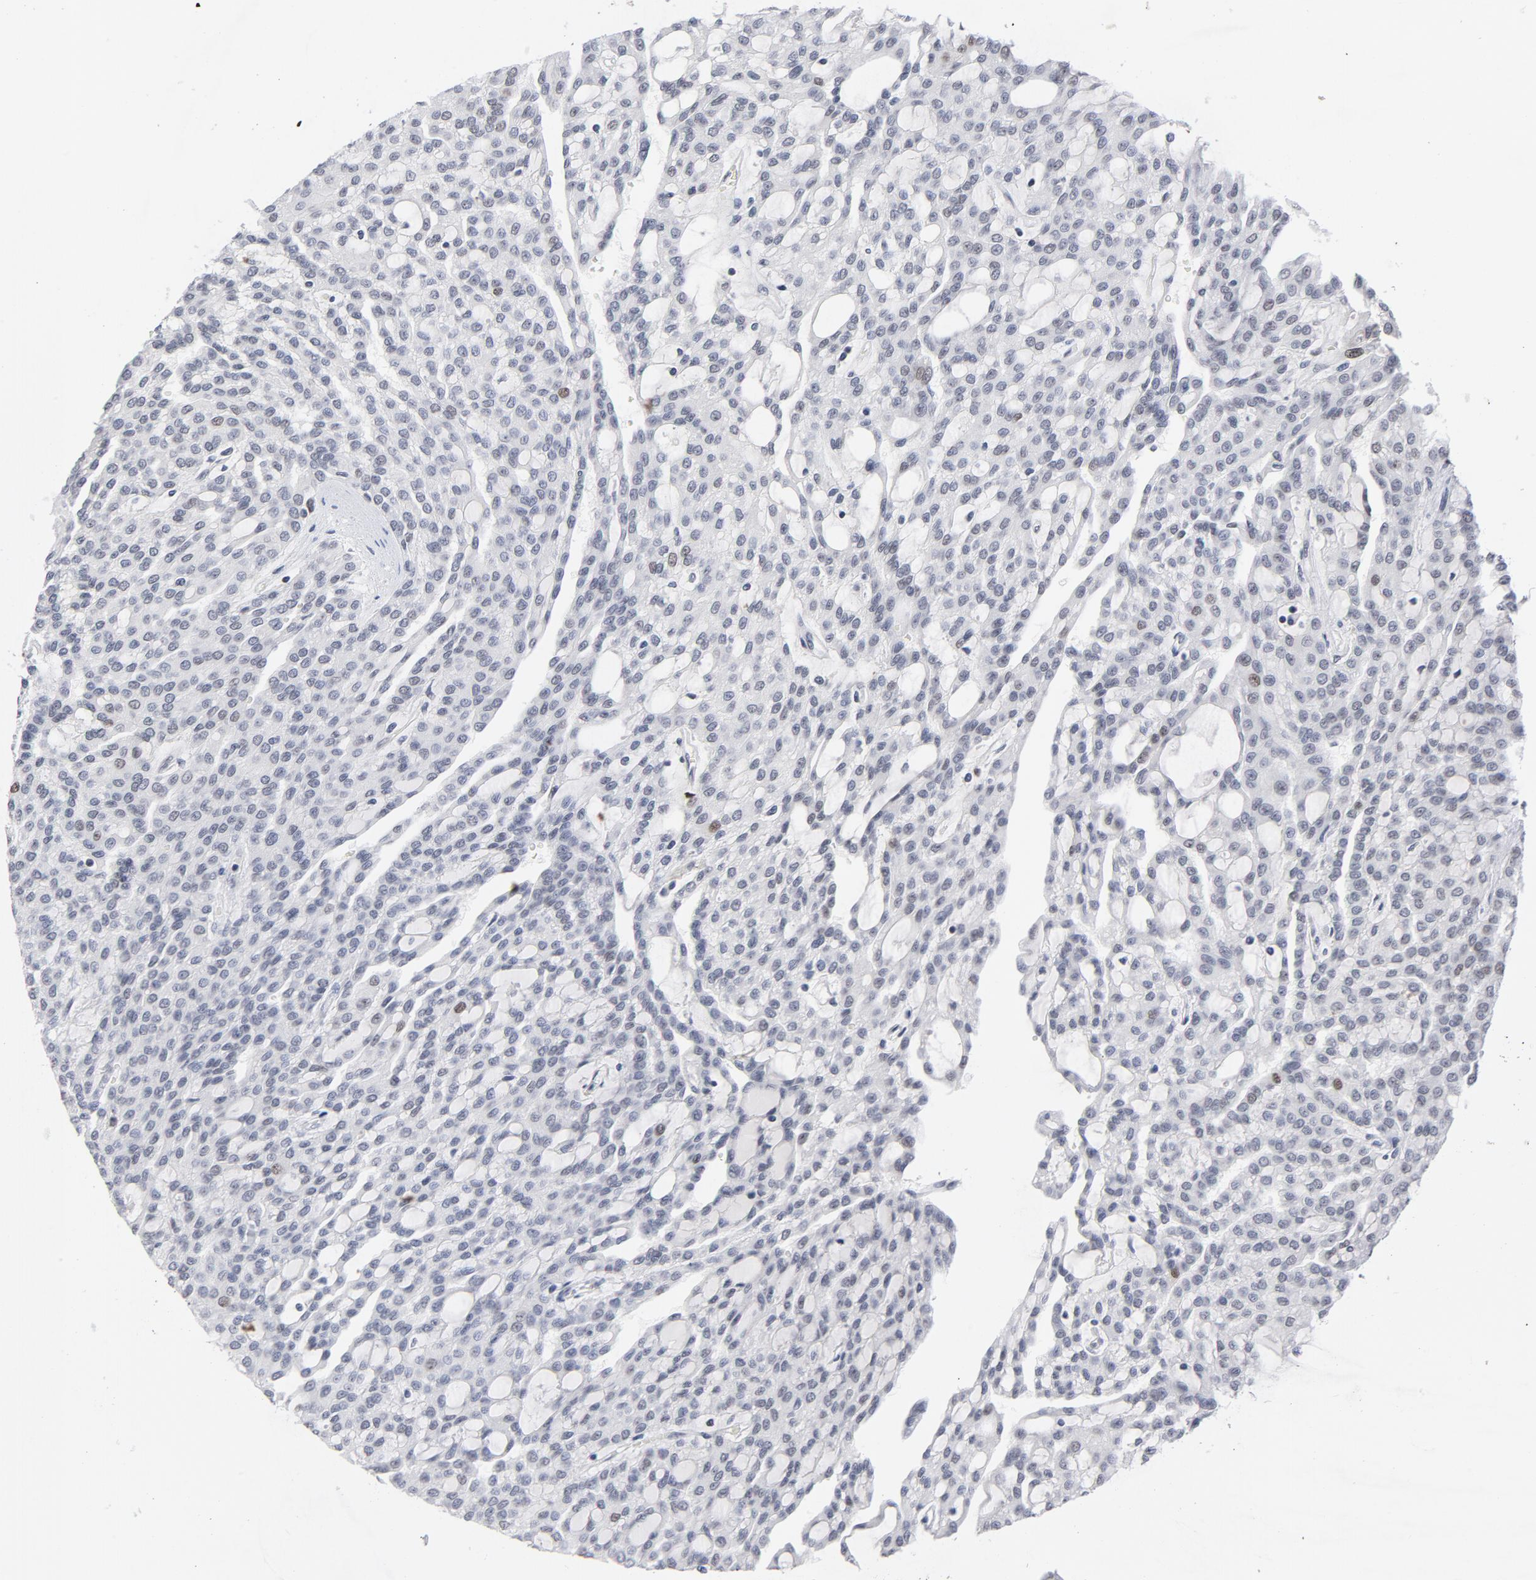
{"staining": {"intensity": "negative", "quantity": "none", "location": "none"}, "tissue": "renal cancer", "cell_type": "Tumor cells", "image_type": "cancer", "snomed": [{"axis": "morphology", "description": "Adenocarcinoma, NOS"}, {"axis": "topography", "description": "Kidney"}], "caption": "A micrograph of human renal cancer is negative for staining in tumor cells.", "gene": "RFC4", "patient": {"sex": "male", "age": 63}}